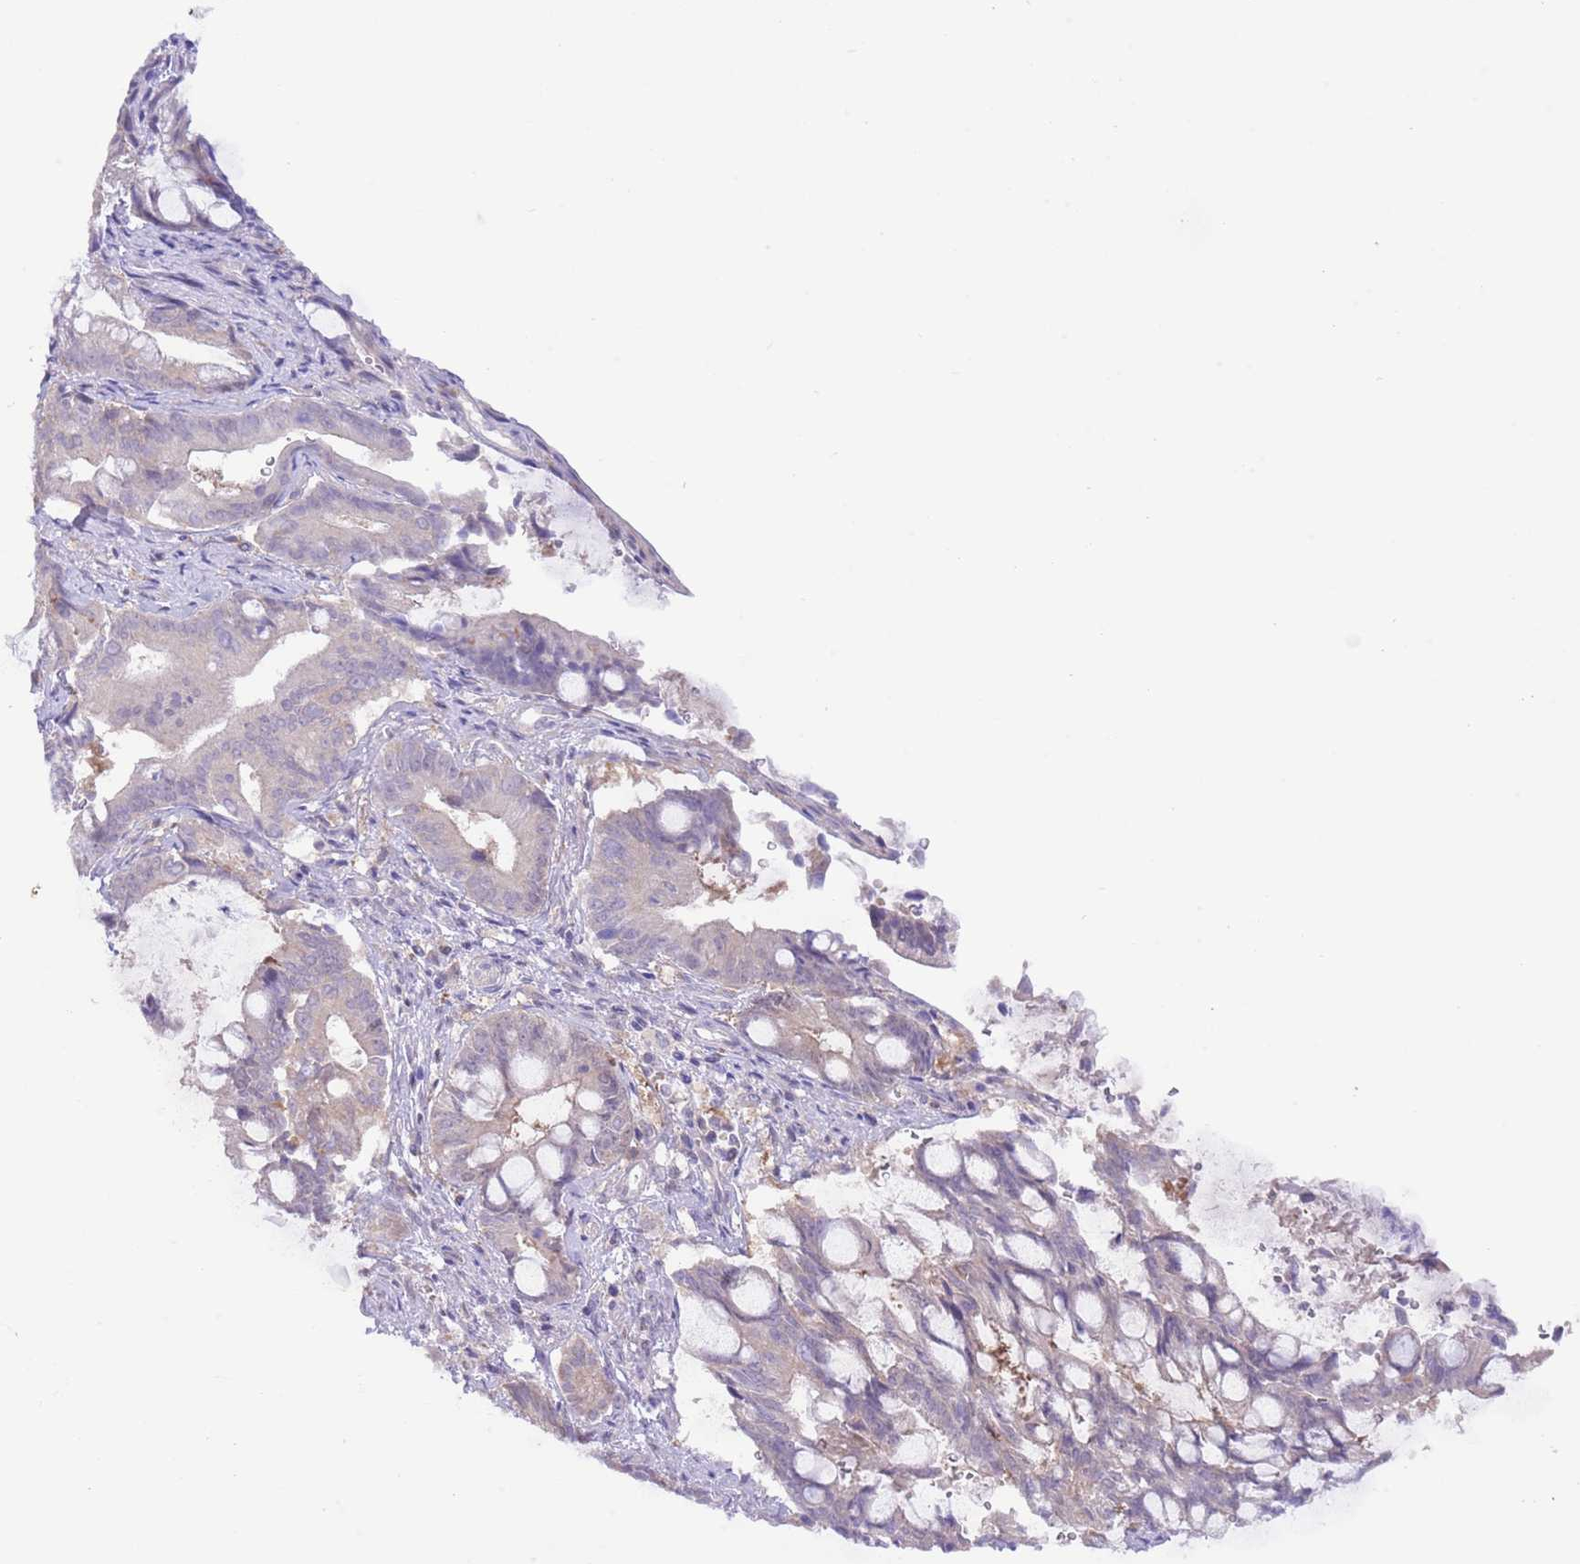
{"staining": {"intensity": "negative", "quantity": "none", "location": "none"}, "tissue": "pancreatic cancer", "cell_type": "Tumor cells", "image_type": "cancer", "snomed": [{"axis": "morphology", "description": "Adenocarcinoma, NOS"}, {"axis": "topography", "description": "Pancreas"}], "caption": "A high-resolution photomicrograph shows IHC staining of pancreatic cancer, which exhibits no significant positivity in tumor cells.", "gene": "PRR32", "patient": {"sex": "male", "age": 68}}